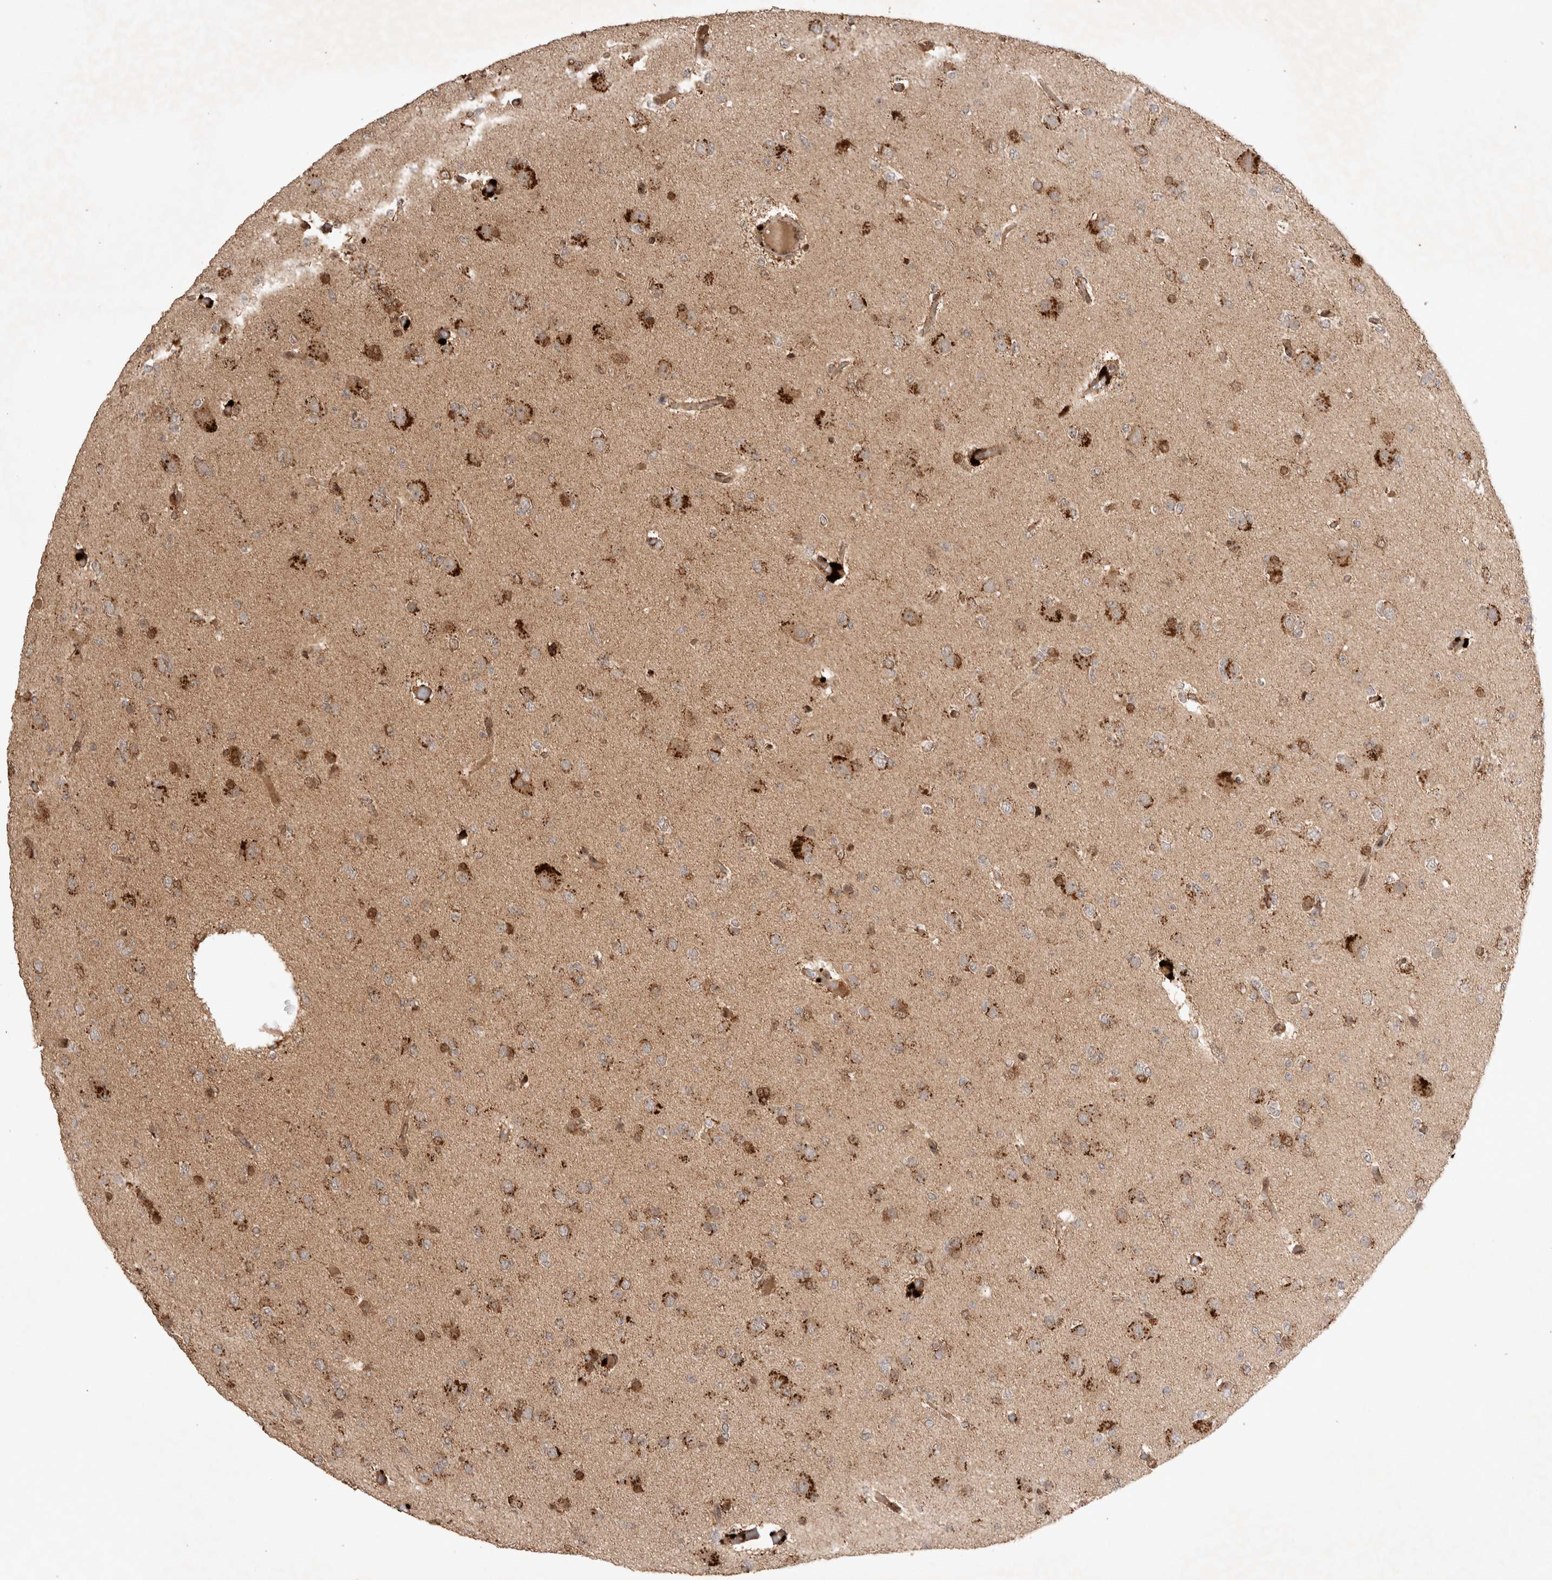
{"staining": {"intensity": "strong", "quantity": ">75%", "location": "cytoplasmic/membranous"}, "tissue": "glioma", "cell_type": "Tumor cells", "image_type": "cancer", "snomed": [{"axis": "morphology", "description": "Glioma, malignant, Low grade"}, {"axis": "topography", "description": "Brain"}], "caption": "Immunohistochemical staining of human low-grade glioma (malignant) shows high levels of strong cytoplasmic/membranous expression in about >75% of tumor cells.", "gene": "FAM221A", "patient": {"sex": "female", "age": 22}}